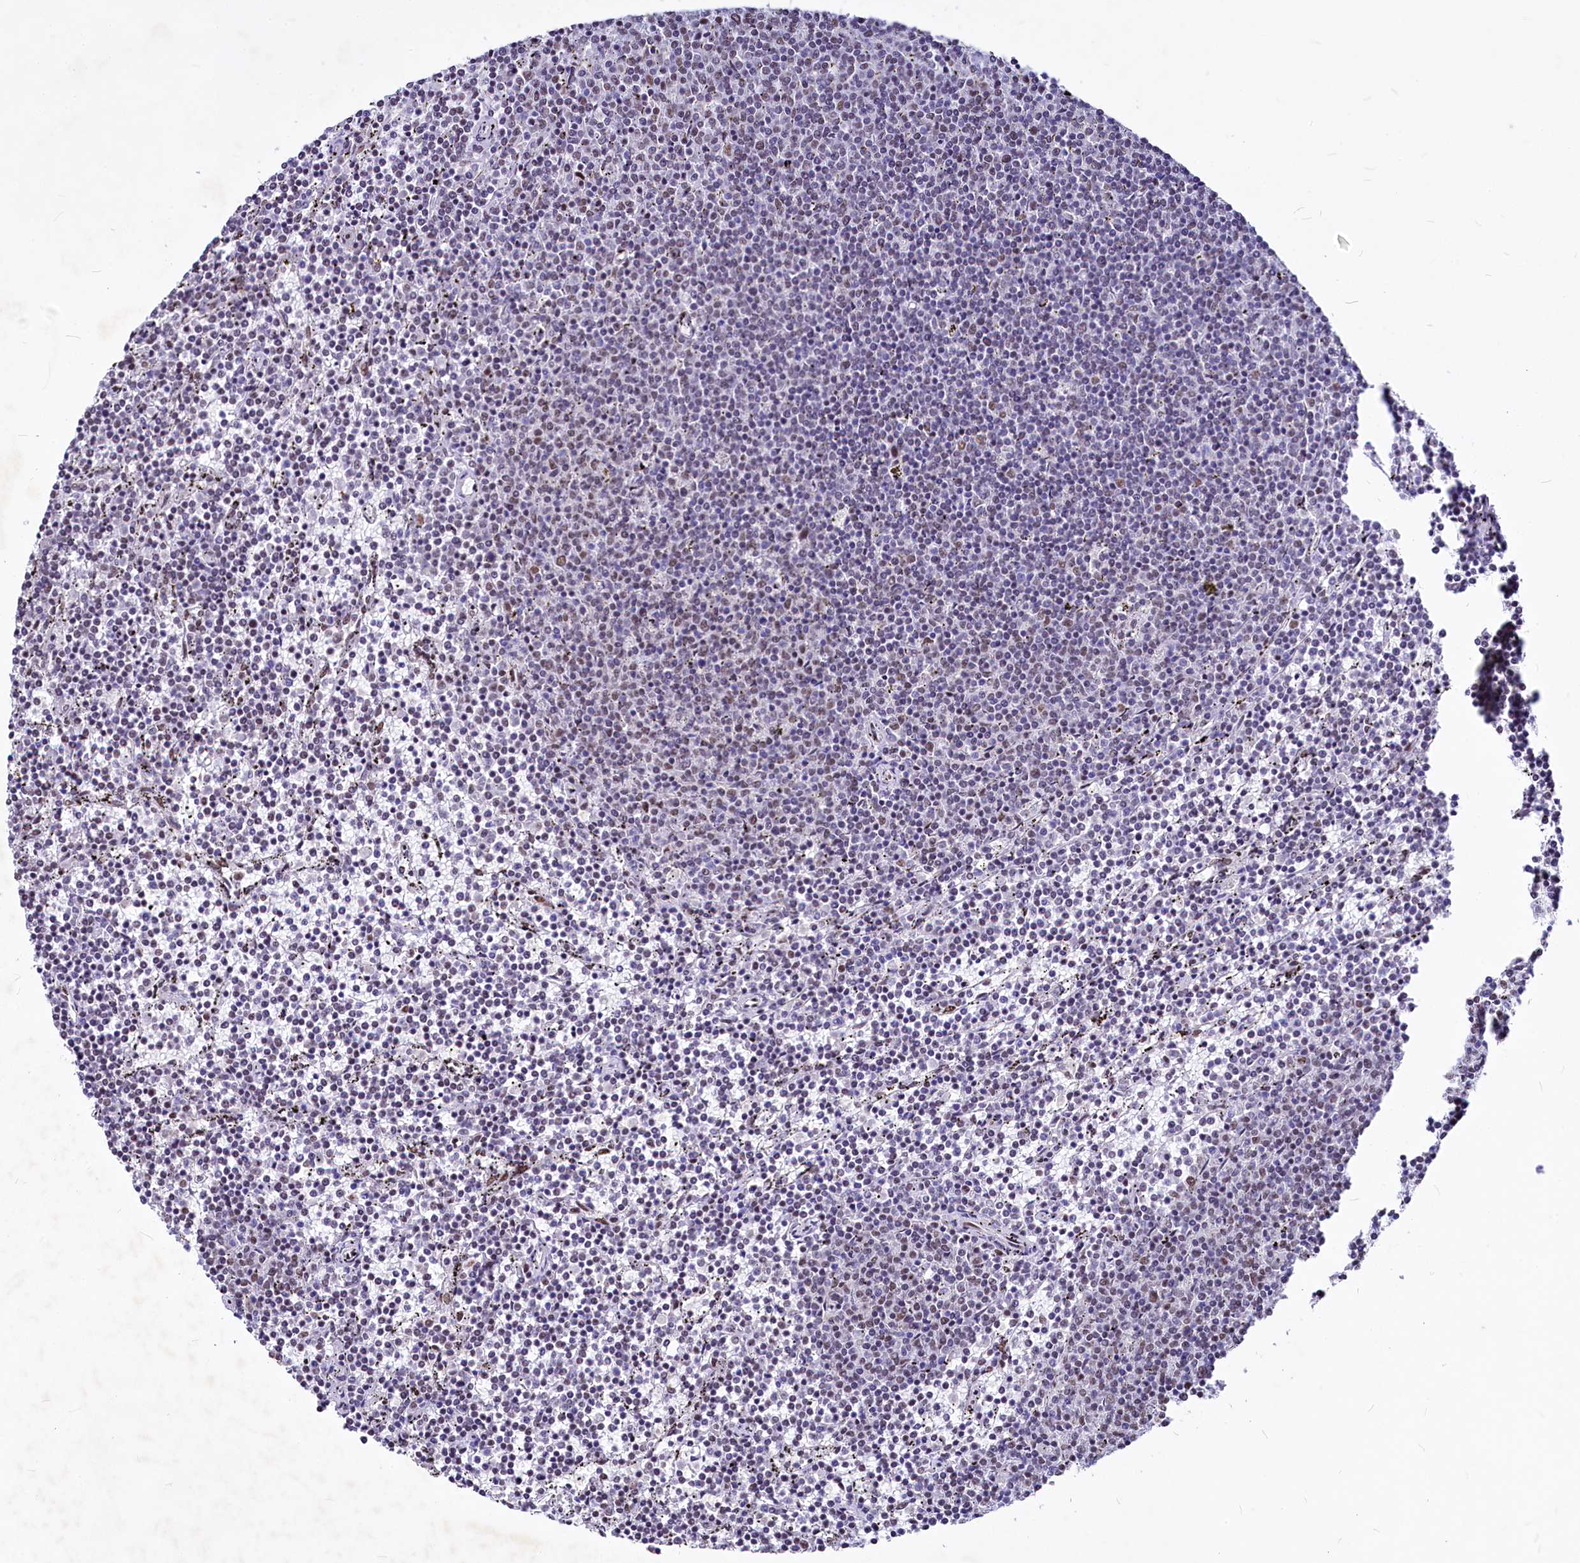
{"staining": {"intensity": "negative", "quantity": "none", "location": "none"}, "tissue": "lymphoma", "cell_type": "Tumor cells", "image_type": "cancer", "snomed": [{"axis": "morphology", "description": "Malignant lymphoma, non-Hodgkin's type, Low grade"}, {"axis": "topography", "description": "Spleen"}], "caption": "Tumor cells show no significant expression in malignant lymphoma, non-Hodgkin's type (low-grade). (DAB immunohistochemistry (IHC) visualized using brightfield microscopy, high magnification).", "gene": "PARPBP", "patient": {"sex": "female", "age": 50}}